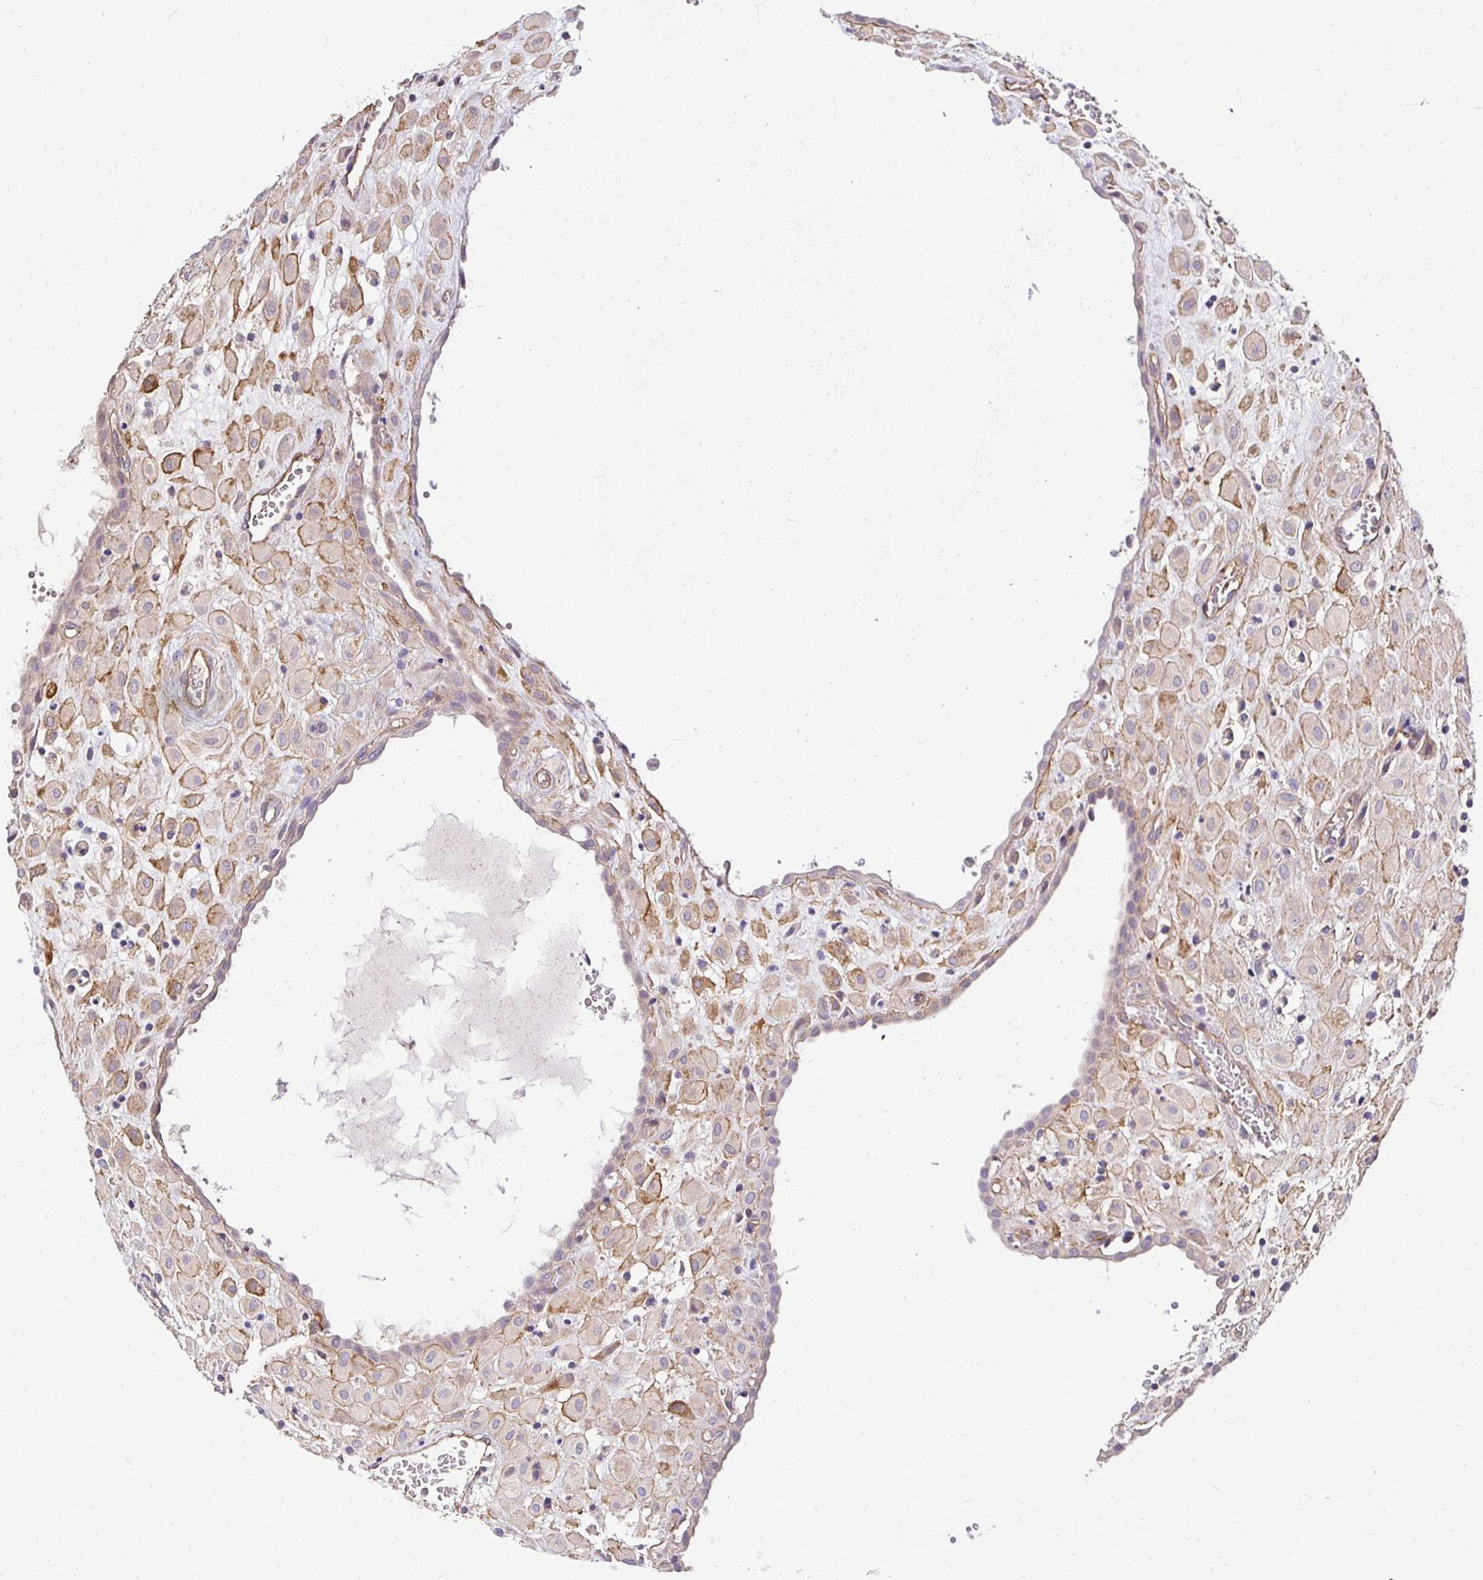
{"staining": {"intensity": "moderate", "quantity": ">75%", "location": "cytoplasmic/membranous"}, "tissue": "placenta", "cell_type": "Decidual cells", "image_type": "normal", "snomed": [{"axis": "morphology", "description": "Normal tissue, NOS"}, {"axis": "topography", "description": "Placenta"}], "caption": "Immunohistochemistry (IHC) (DAB) staining of normal human placenta displays moderate cytoplasmic/membranous protein staining in approximately >75% of decidual cells. (DAB (3,3'-diaminobenzidine) IHC with brightfield microscopy, high magnification).", "gene": "SLC9A1", "patient": {"sex": "female", "age": 24}}